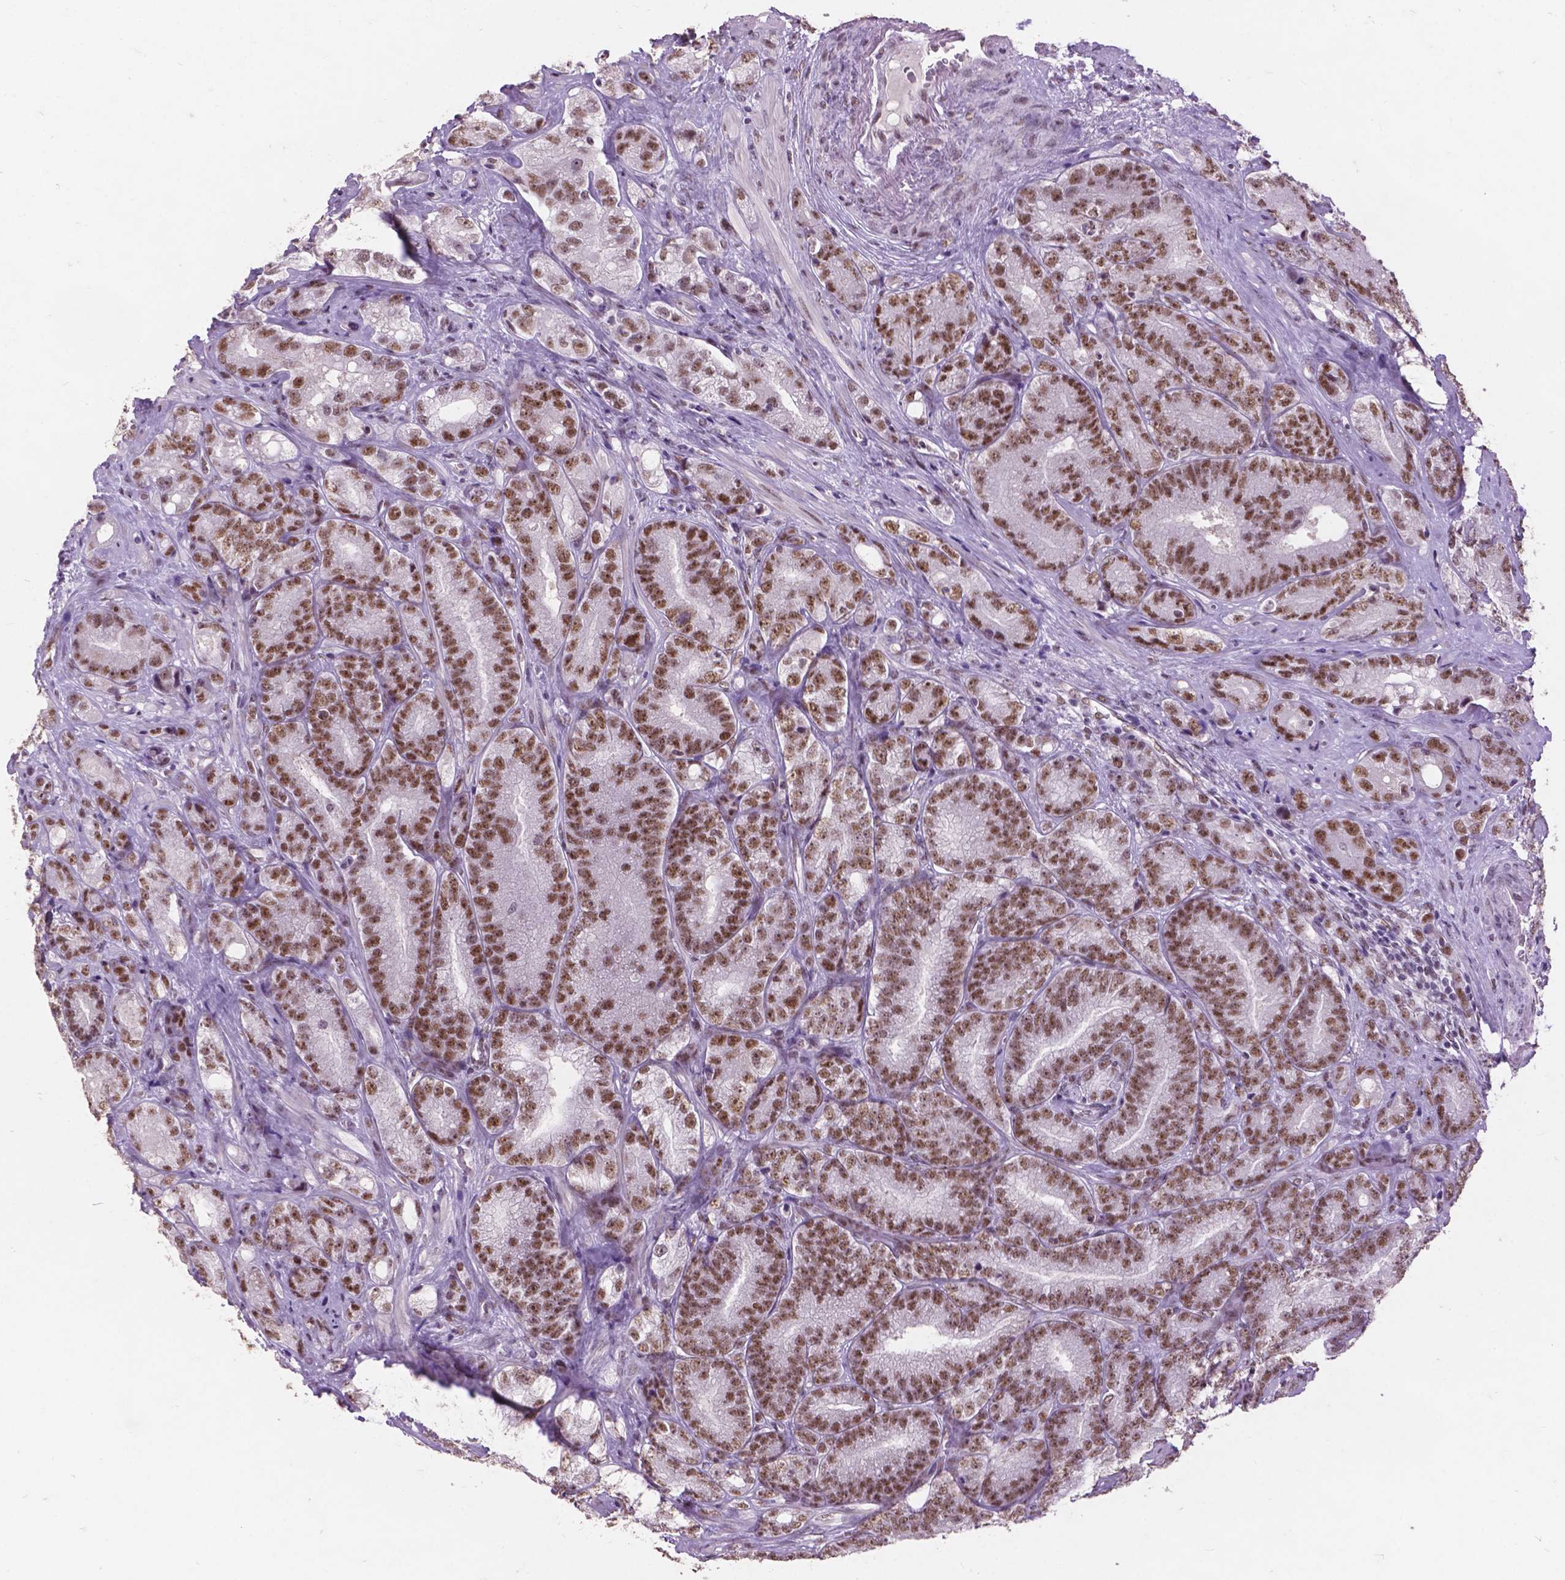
{"staining": {"intensity": "moderate", "quantity": "25%-75%", "location": "nuclear"}, "tissue": "prostate cancer", "cell_type": "Tumor cells", "image_type": "cancer", "snomed": [{"axis": "morphology", "description": "Adenocarcinoma, NOS"}, {"axis": "topography", "description": "Prostate"}], "caption": "Immunohistochemistry (IHC) of human prostate cancer reveals medium levels of moderate nuclear staining in approximately 25%-75% of tumor cells. The staining is performed using DAB brown chromogen to label protein expression. The nuclei are counter-stained blue using hematoxylin.", "gene": "COIL", "patient": {"sex": "male", "age": 63}}